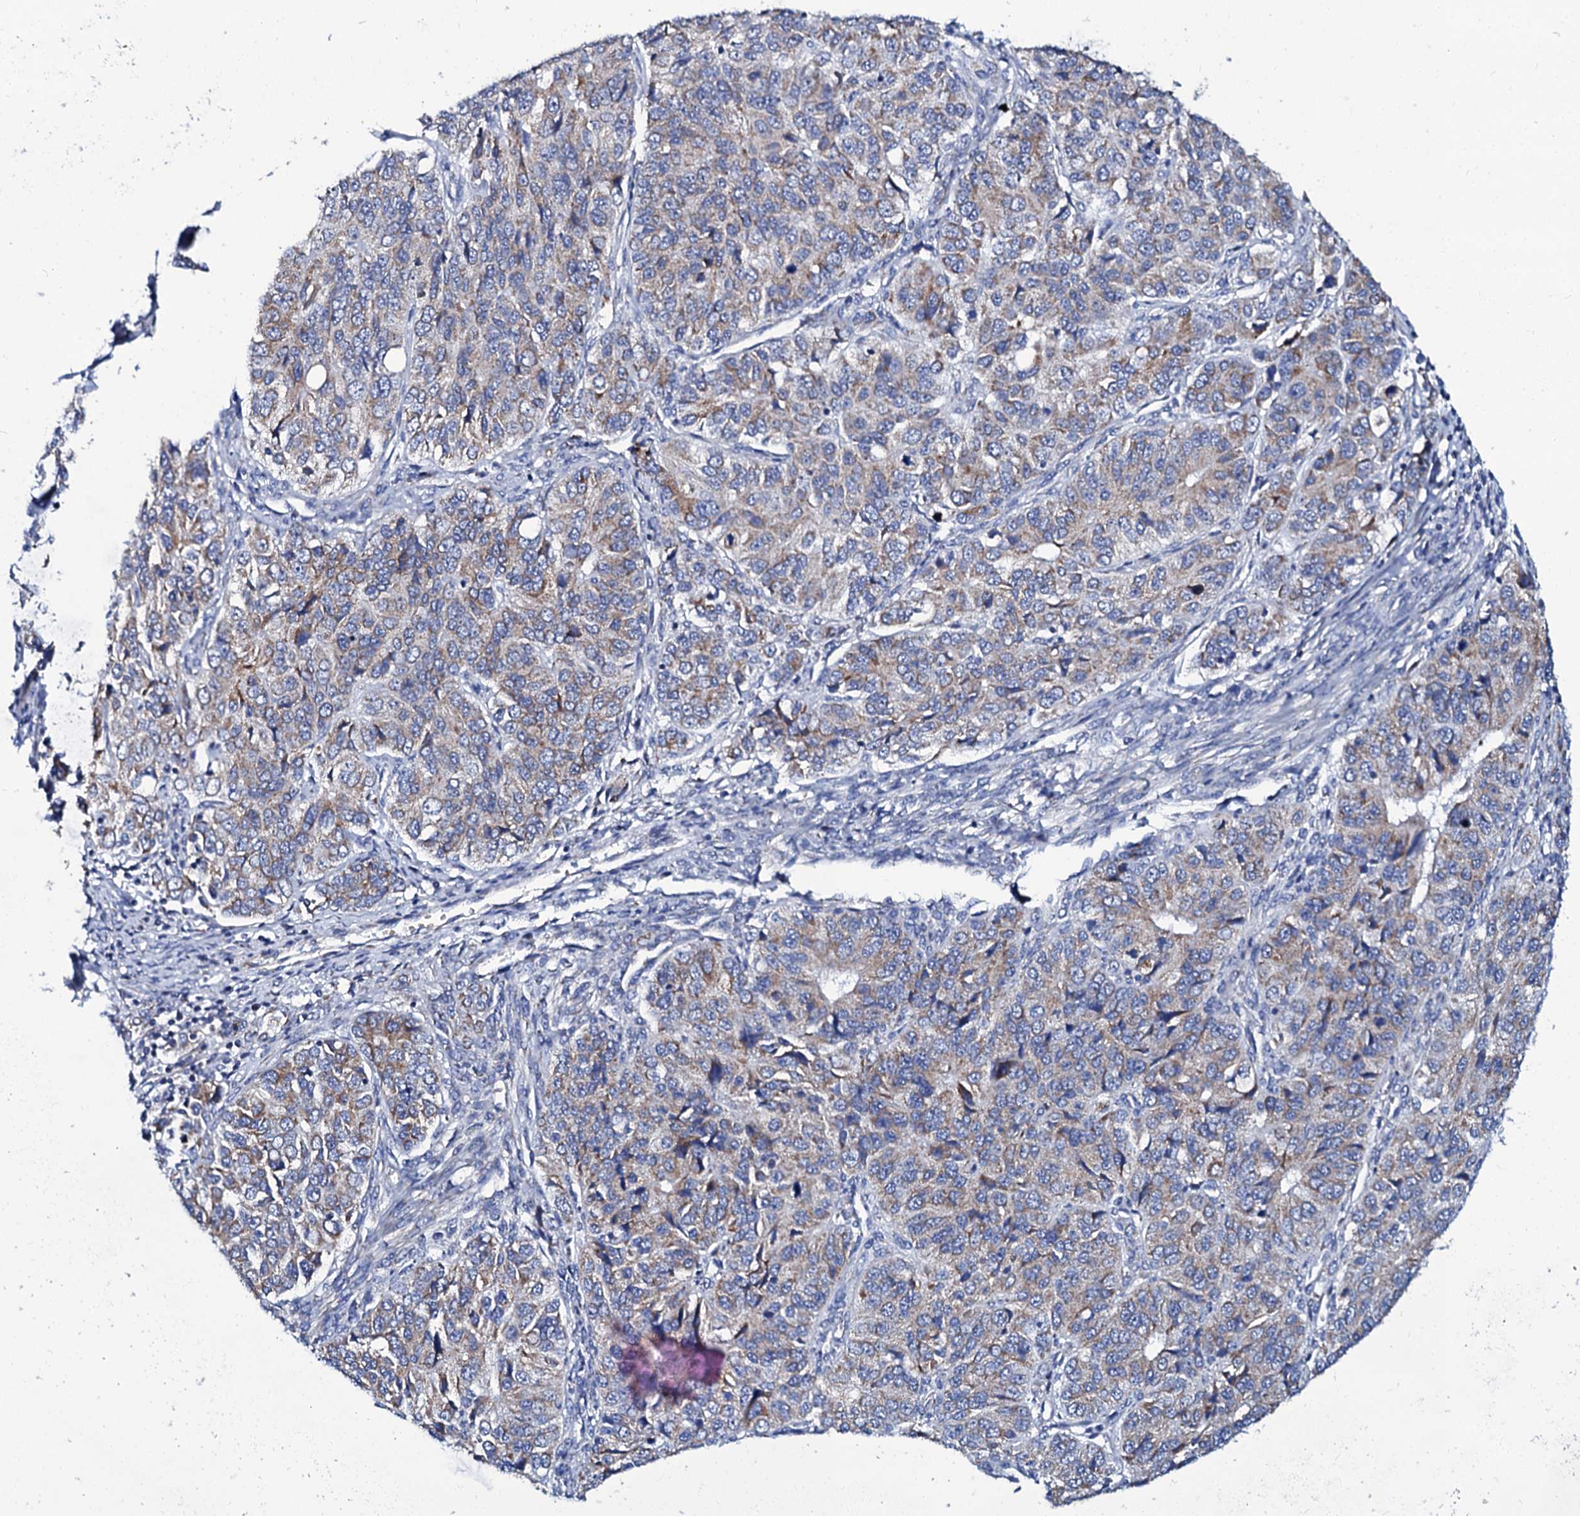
{"staining": {"intensity": "weak", "quantity": "25%-75%", "location": "cytoplasmic/membranous"}, "tissue": "ovarian cancer", "cell_type": "Tumor cells", "image_type": "cancer", "snomed": [{"axis": "morphology", "description": "Carcinoma, endometroid"}, {"axis": "topography", "description": "Ovary"}], "caption": "DAB (3,3'-diaminobenzidine) immunohistochemical staining of ovarian endometroid carcinoma exhibits weak cytoplasmic/membranous protein expression in approximately 25%-75% of tumor cells.", "gene": "SLC37A4", "patient": {"sex": "female", "age": 51}}